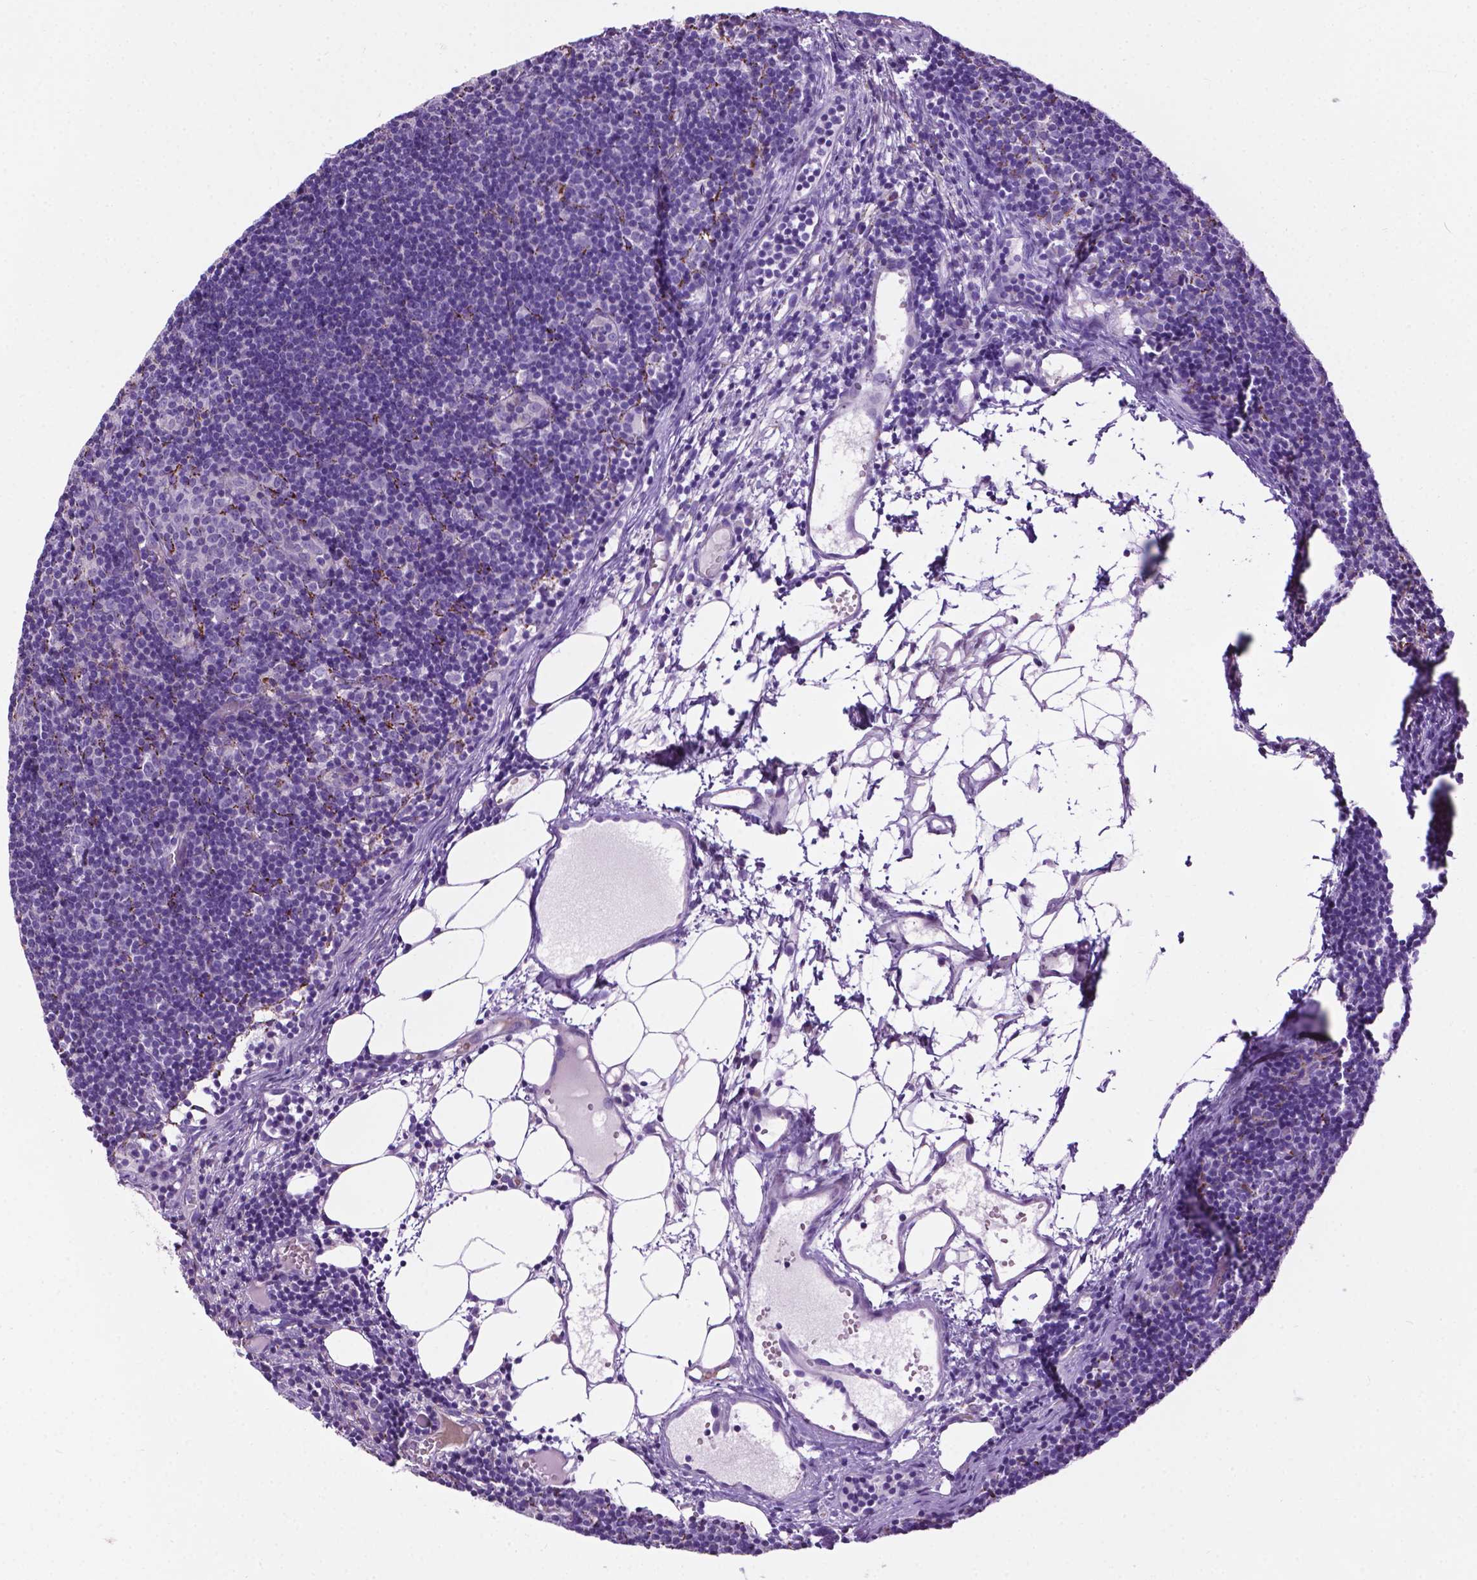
{"staining": {"intensity": "negative", "quantity": "none", "location": "none"}, "tissue": "lymph node", "cell_type": "Germinal center cells", "image_type": "normal", "snomed": [{"axis": "morphology", "description": "Normal tissue, NOS"}, {"axis": "topography", "description": "Lymph node"}], "caption": "Immunohistochemistry (IHC) histopathology image of unremarkable lymph node: human lymph node stained with DAB demonstrates no significant protein staining in germinal center cells.", "gene": "TMEM132E", "patient": {"sex": "female", "age": 41}}